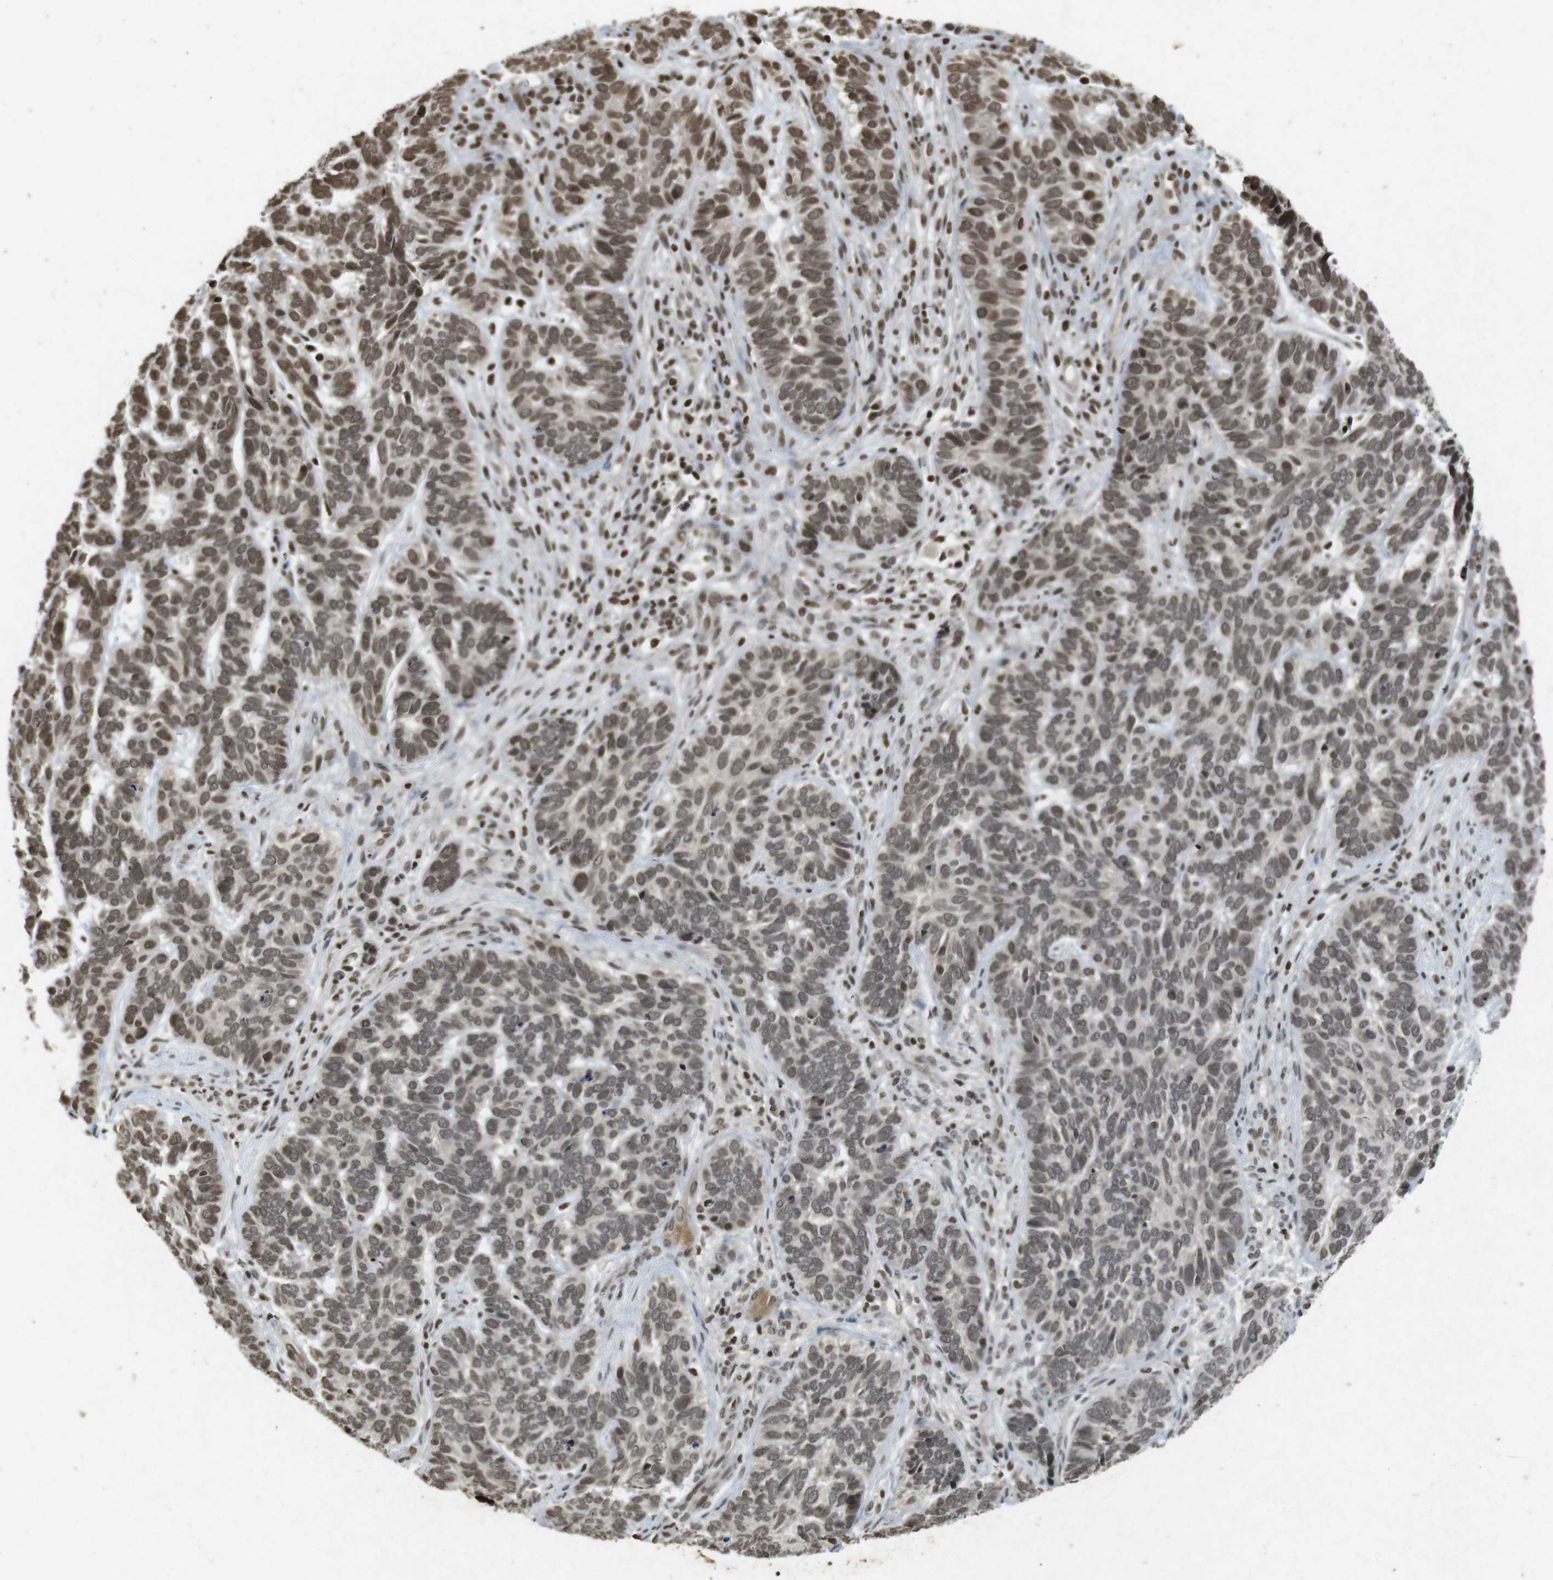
{"staining": {"intensity": "moderate", "quantity": ">75%", "location": "nuclear"}, "tissue": "skin cancer", "cell_type": "Tumor cells", "image_type": "cancer", "snomed": [{"axis": "morphology", "description": "Basal cell carcinoma"}, {"axis": "topography", "description": "Skin"}], "caption": "The image reveals a brown stain indicating the presence of a protein in the nuclear of tumor cells in basal cell carcinoma (skin).", "gene": "FOXA3", "patient": {"sex": "male", "age": 87}}